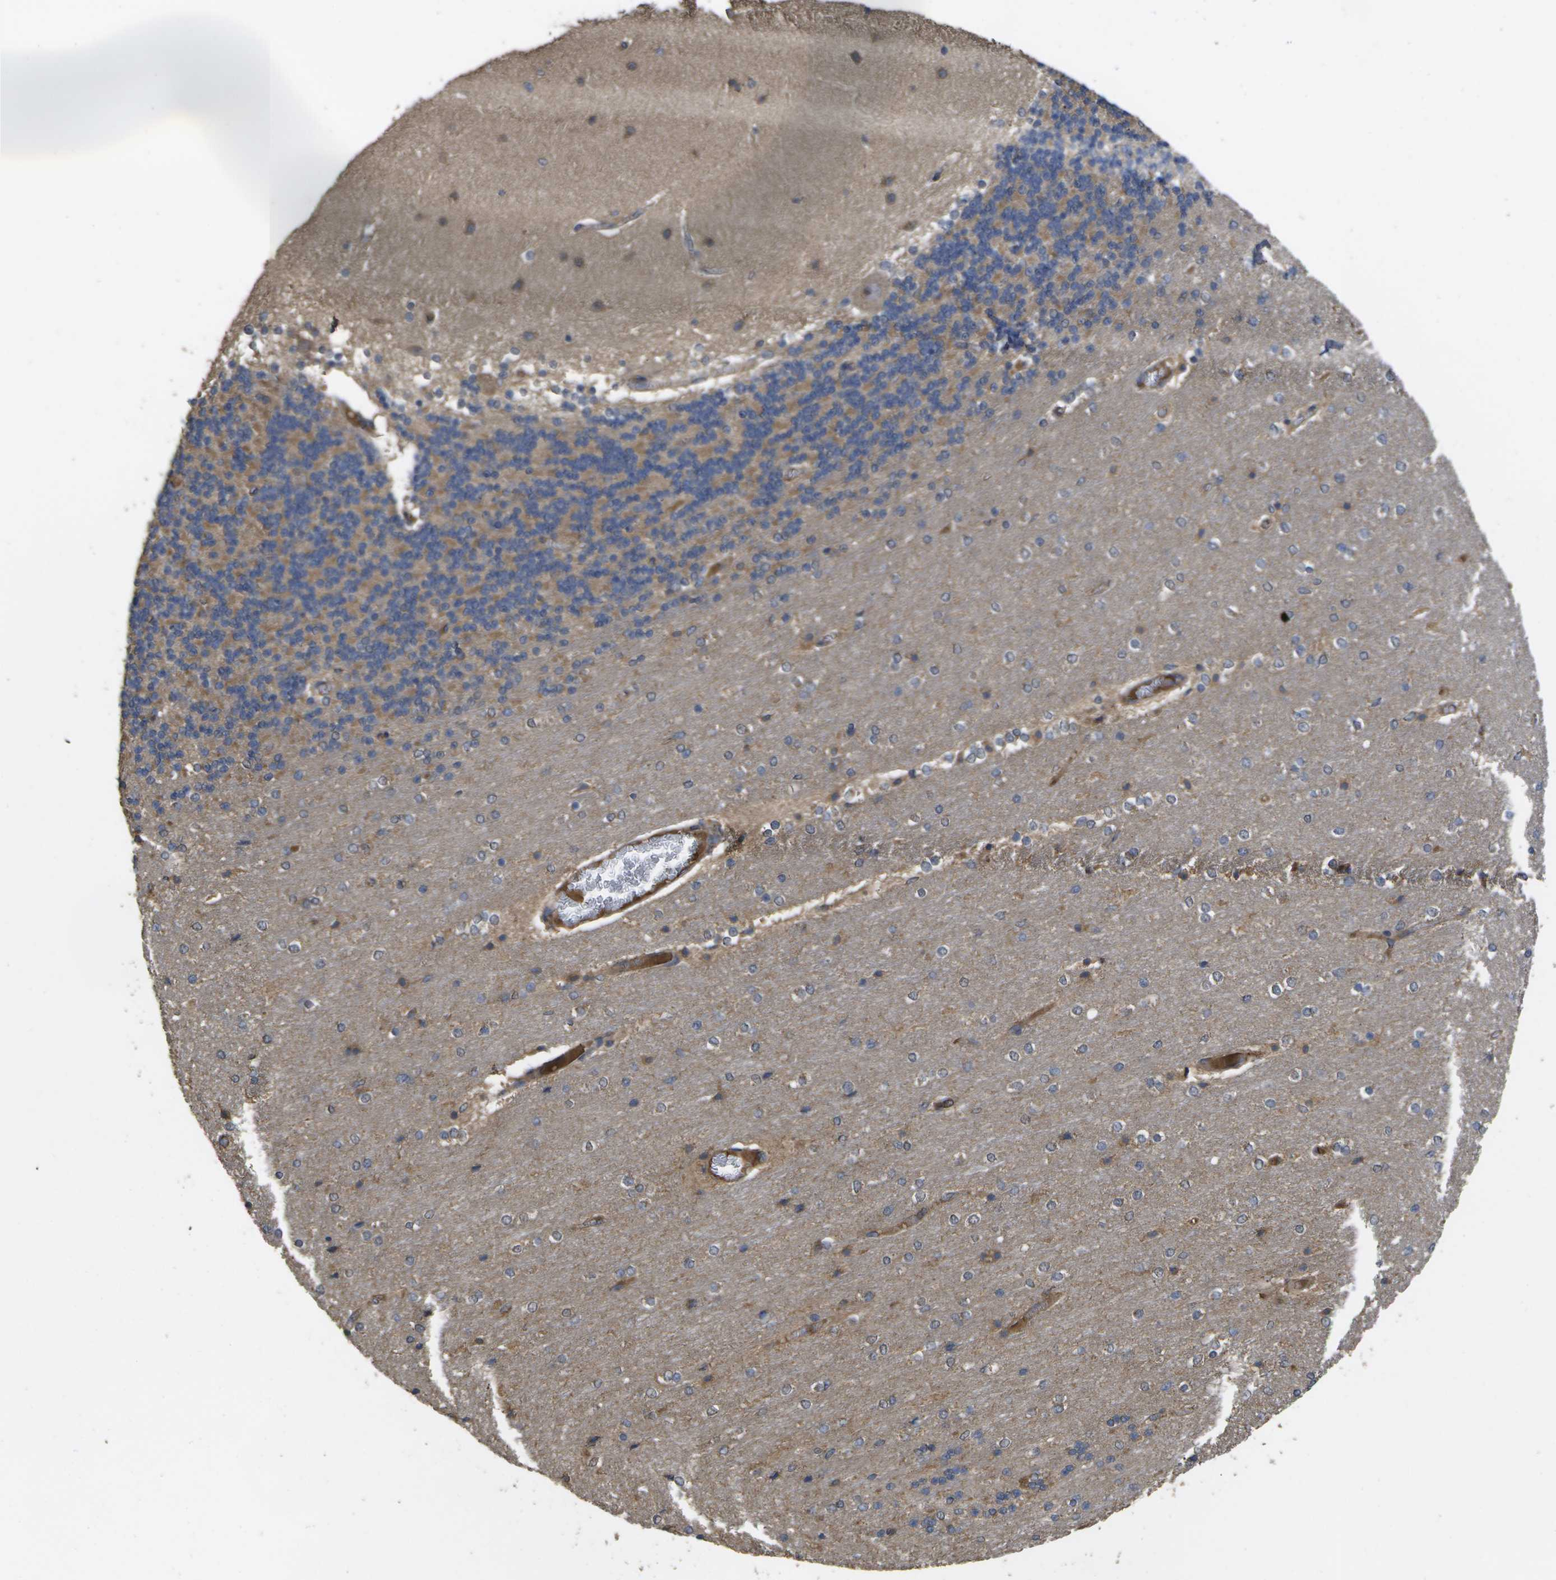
{"staining": {"intensity": "moderate", "quantity": ">75%", "location": "cytoplasmic/membranous"}, "tissue": "cerebellum", "cell_type": "Cells in granular layer", "image_type": "normal", "snomed": [{"axis": "morphology", "description": "Normal tissue, NOS"}, {"axis": "topography", "description": "Cerebellum"}], "caption": "Cerebellum stained with DAB (3,3'-diaminobenzidine) IHC demonstrates medium levels of moderate cytoplasmic/membranous positivity in approximately >75% of cells in granular layer. (Stains: DAB (3,3'-diaminobenzidine) in brown, nuclei in blue, Microscopy: brightfield microscopy at high magnification).", "gene": "SACS", "patient": {"sex": "female", "age": 54}}